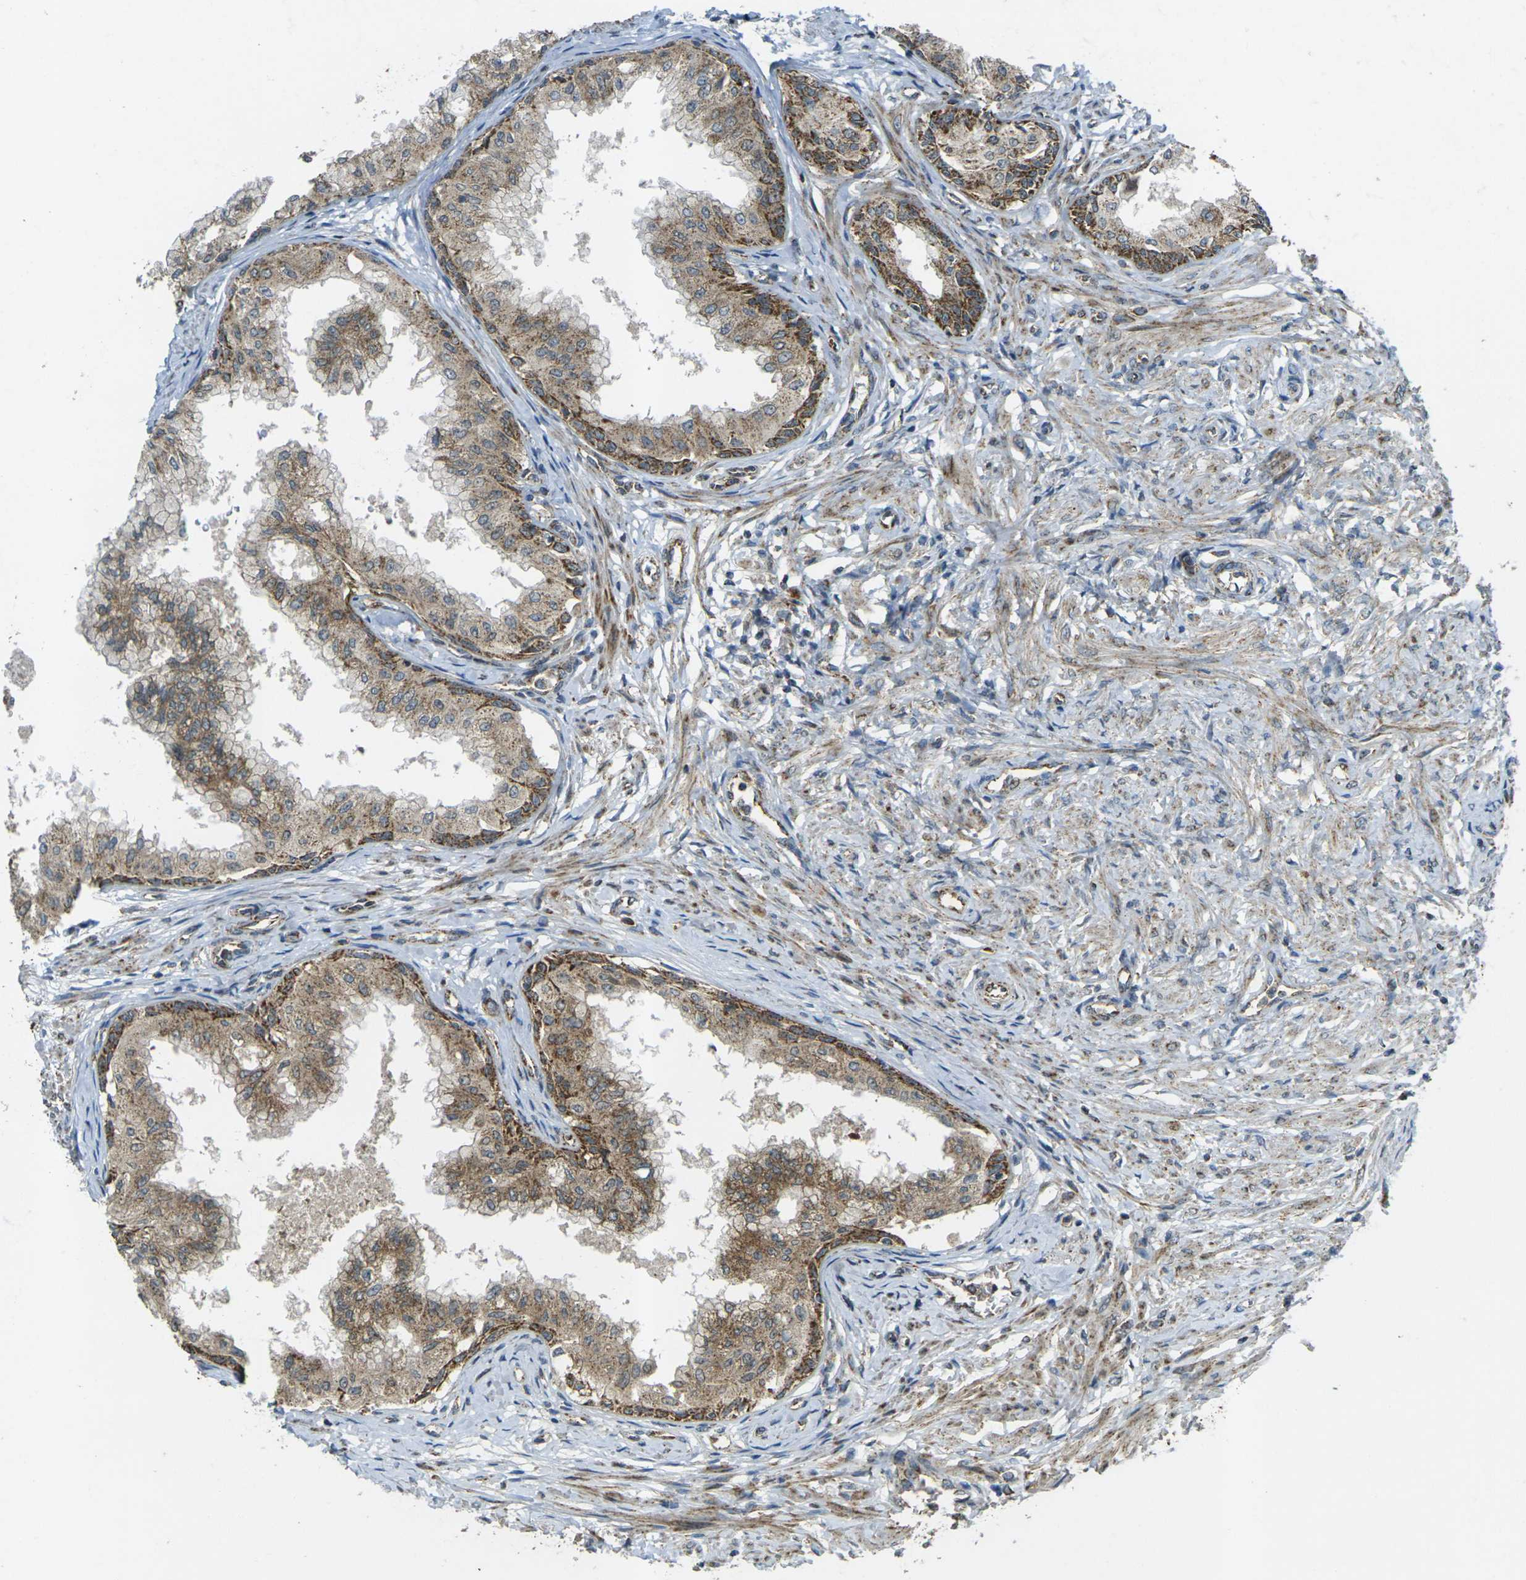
{"staining": {"intensity": "moderate", "quantity": ">75%", "location": "cytoplasmic/membranous"}, "tissue": "prostate", "cell_type": "Glandular cells", "image_type": "normal", "snomed": [{"axis": "morphology", "description": "Normal tissue, NOS"}, {"axis": "topography", "description": "Prostate"}, {"axis": "topography", "description": "Seminal veicle"}], "caption": "Immunohistochemistry (IHC) (DAB) staining of unremarkable human prostate shows moderate cytoplasmic/membranous protein staining in about >75% of glandular cells.", "gene": "IGF1R", "patient": {"sex": "male", "age": 60}}